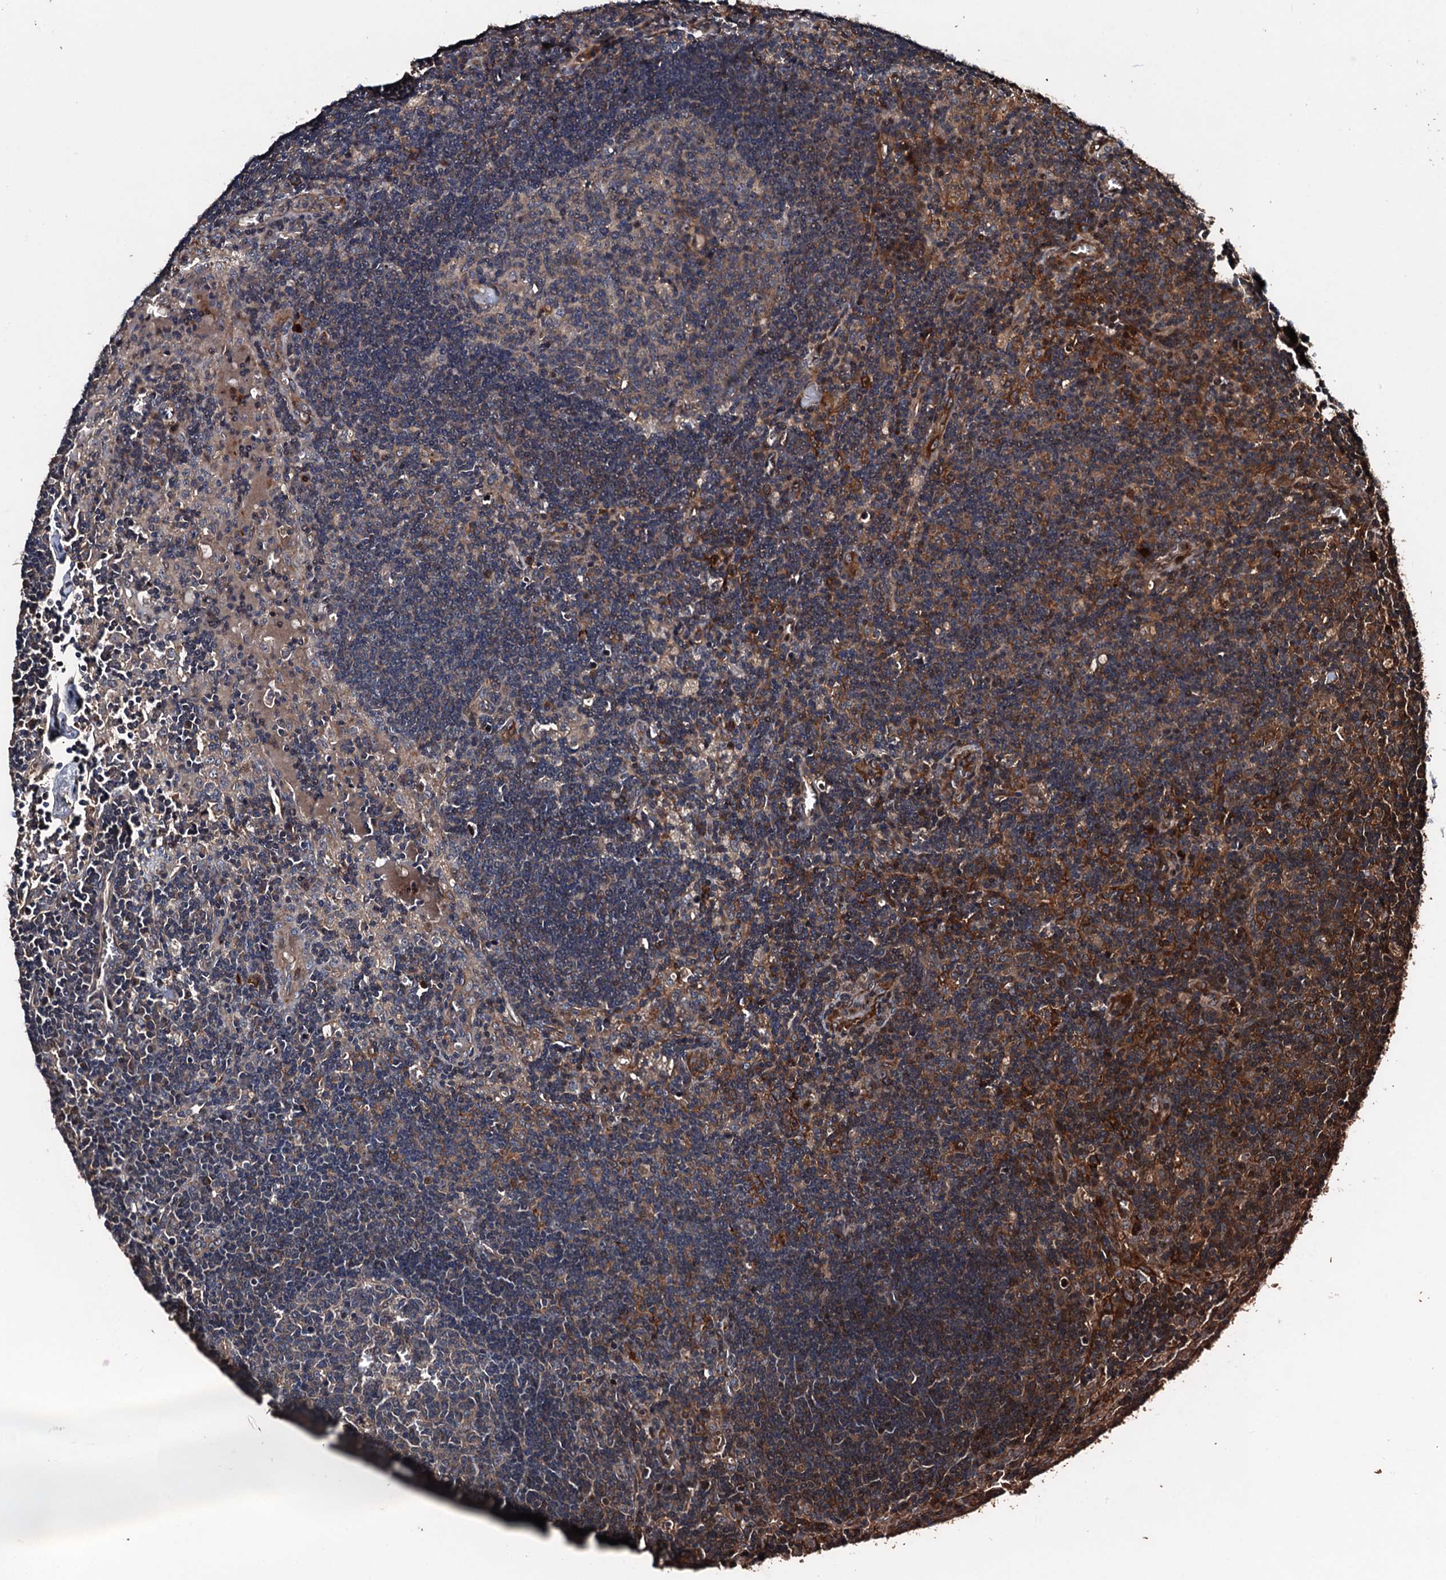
{"staining": {"intensity": "moderate", "quantity": "25%-75%", "location": "cytoplasmic/membranous"}, "tissue": "lymph node", "cell_type": "Germinal center cells", "image_type": "normal", "snomed": [{"axis": "morphology", "description": "Normal tissue, NOS"}, {"axis": "topography", "description": "Lymph node"}], "caption": "Immunohistochemistry image of unremarkable lymph node: lymph node stained using IHC exhibits medium levels of moderate protein expression localized specifically in the cytoplasmic/membranous of germinal center cells, appearing as a cytoplasmic/membranous brown color.", "gene": "KIF18A", "patient": {"sex": "male", "age": 58}}